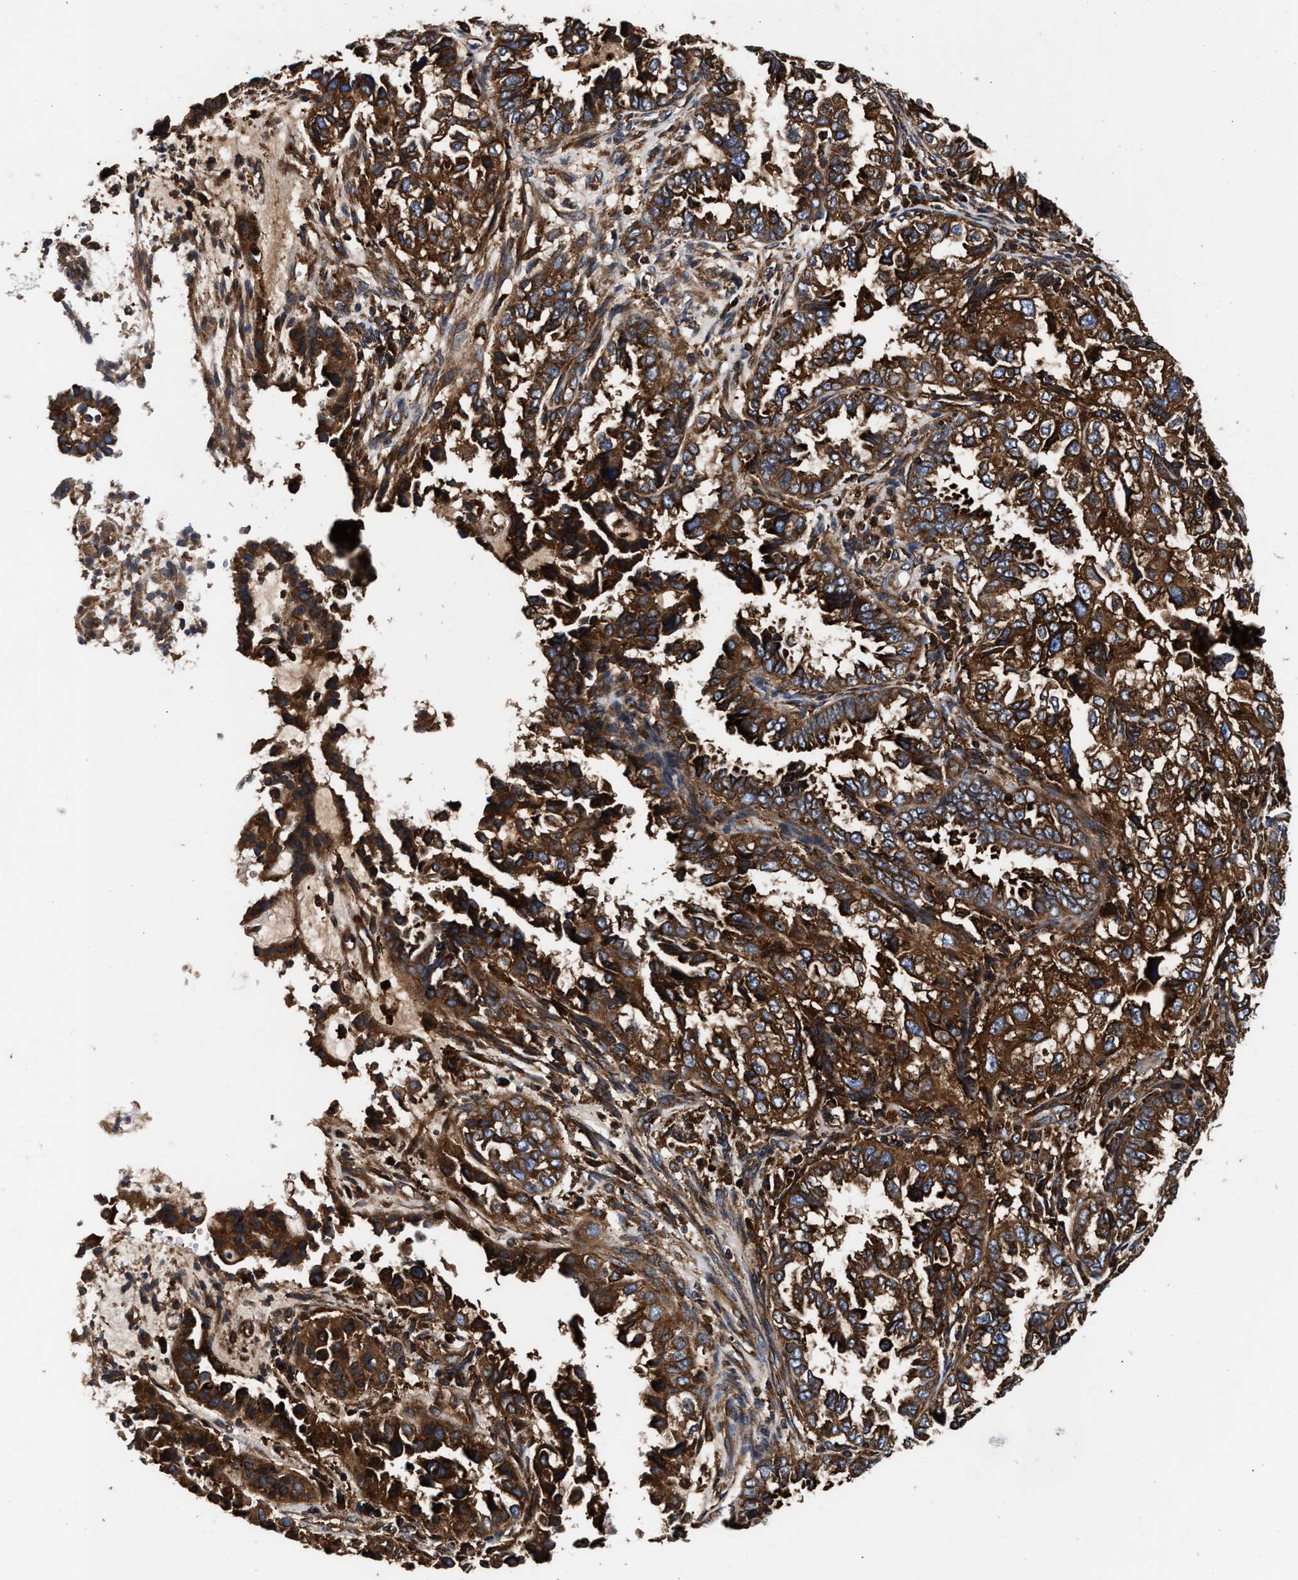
{"staining": {"intensity": "strong", "quantity": ">75%", "location": "cytoplasmic/membranous"}, "tissue": "endometrial cancer", "cell_type": "Tumor cells", "image_type": "cancer", "snomed": [{"axis": "morphology", "description": "Adenocarcinoma, NOS"}, {"axis": "topography", "description": "Endometrium"}], "caption": "A brown stain highlights strong cytoplasmic/membranous expression of a protein in human endometrial adenocarcinoma tumor cells. (Brightfield microscopy of DAB IHC at high magnification).", "gene": "KYAT1", "patient": {"sex": "female", "age": 85}}